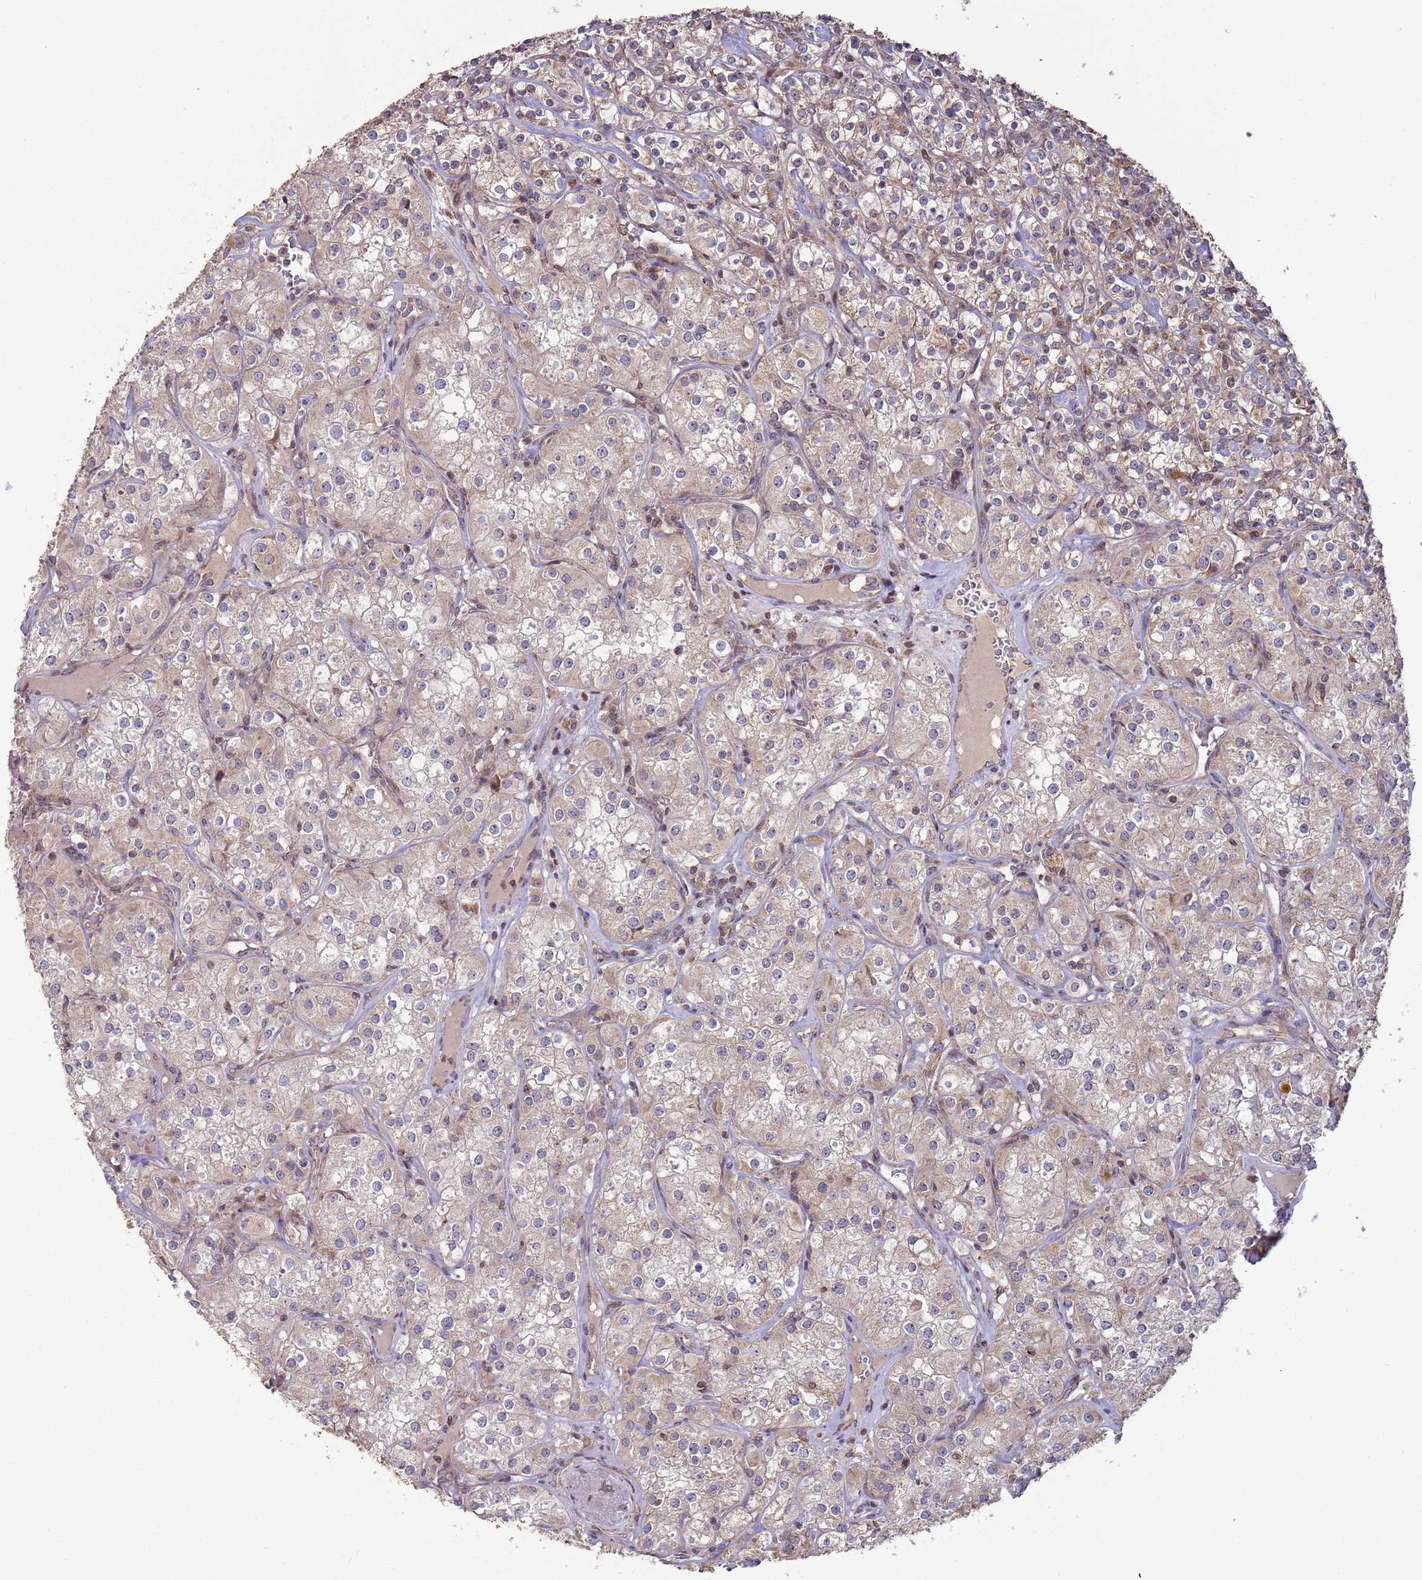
{"staining": {"intensity": "weak", "quantity": "25%-75%", "location": "cytoplasmic/membranous"}, "tissue": "renal cancer", "cell_type": "Tumor cells", "image_type": "cancer", "snomed": [{"axis": "morphology", "description": "Adenocarcinoma, NOS"}, {"axis": "topography", "description": "Kidney"}], "caption": "This histopathology image displays immunohistochemistry staining of renal cancer, with low weak cytoplasmic/membranous positivity in approximately 25%-75% of tumor cells.", "gene": "RCOR2", "patient": {"sex": "male", "age": 77}}